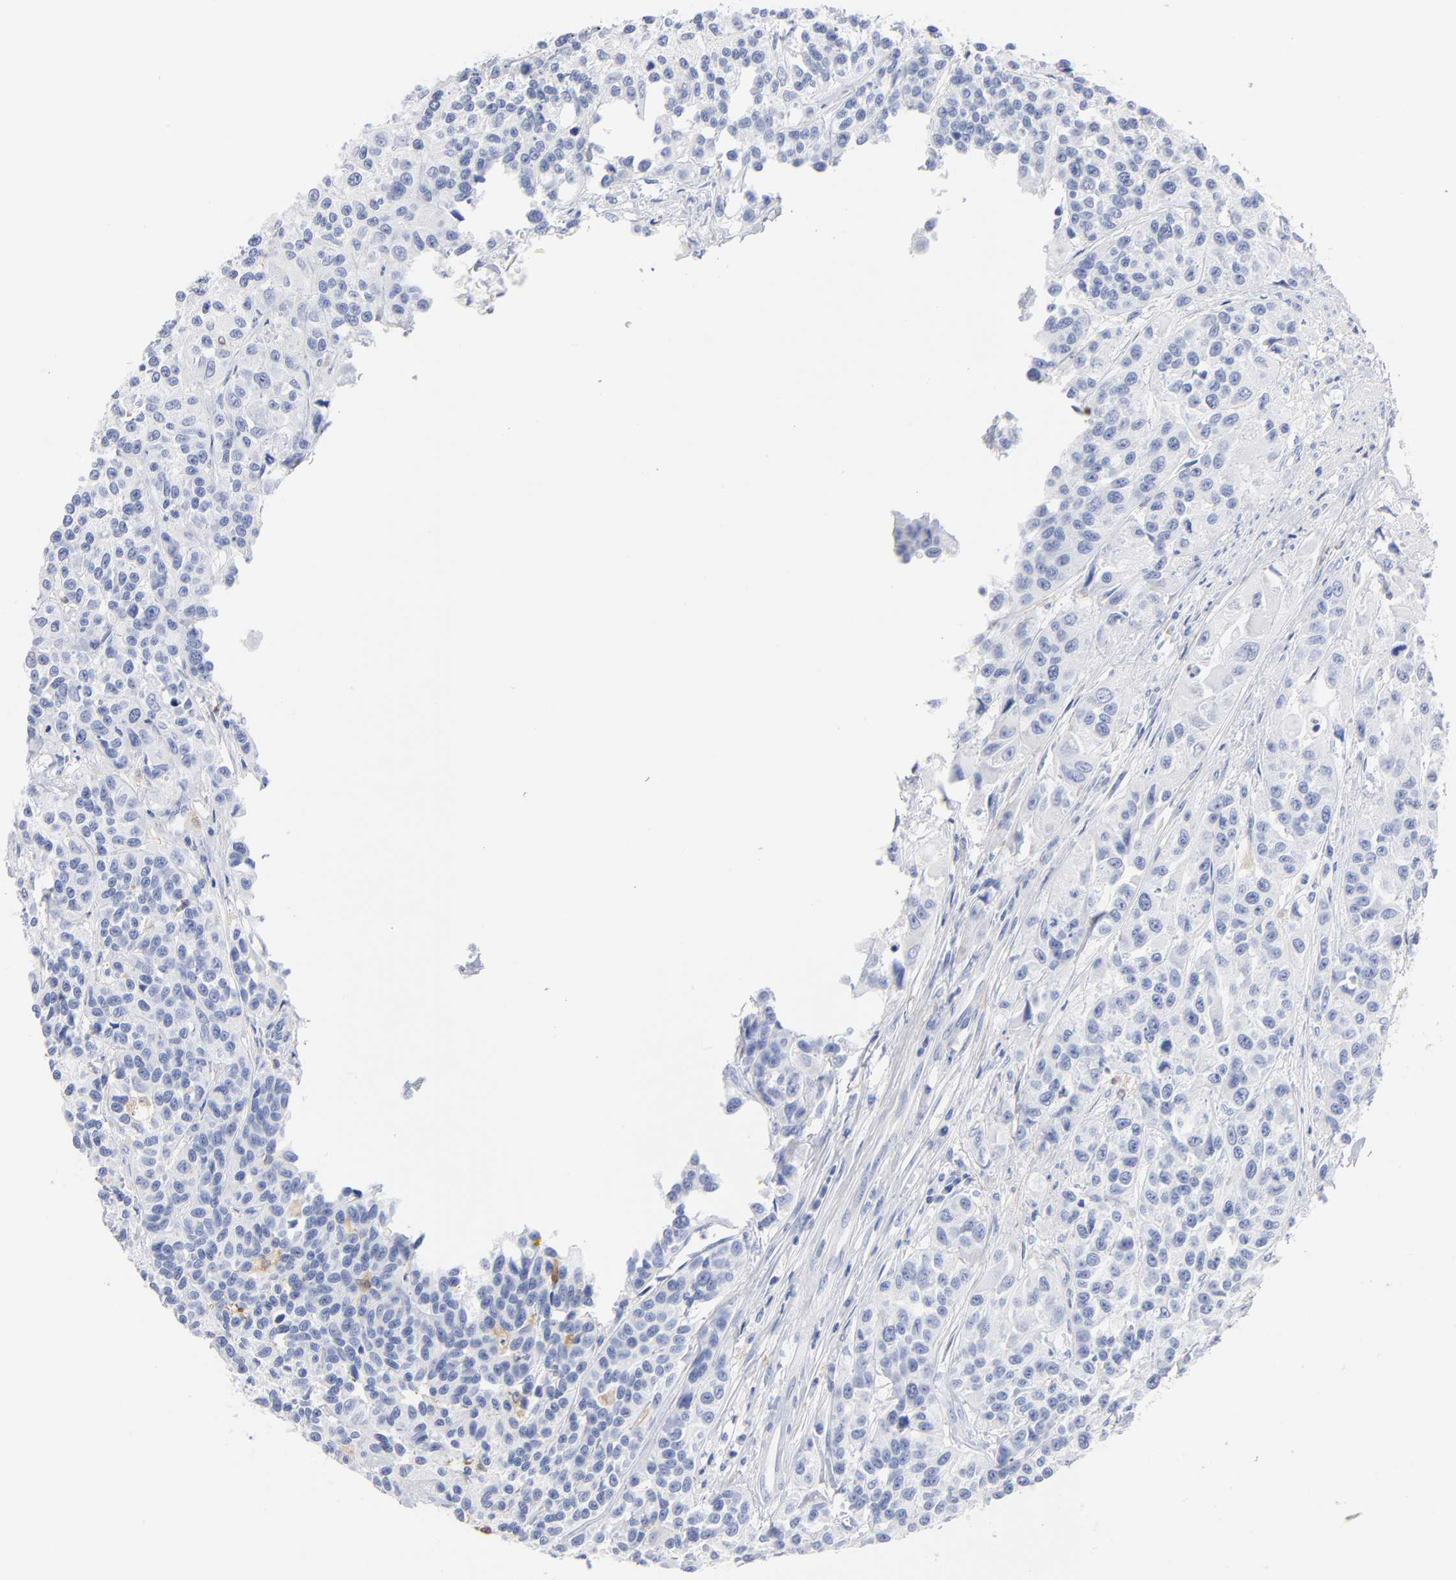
{"staining": {"intensity": "negative", "quantity": "none", "location": "none"}, "tissue": "urothelial cancer", "cell_type": "Tumor cells", "image_type": "cancer", "snomed": [{"axis": "morphology", "description": "Urothelial carcinoma, High grade"}, {"axis": "topography", "description": "Urinary bladder"}], "caption": "The immunohistochemistry (IHC) histopathology image has no significant expression in tumor cells of urothelial cancer tissue.", "gene": "IFIT2", "patient": {"sex": "female", "age": 81}}